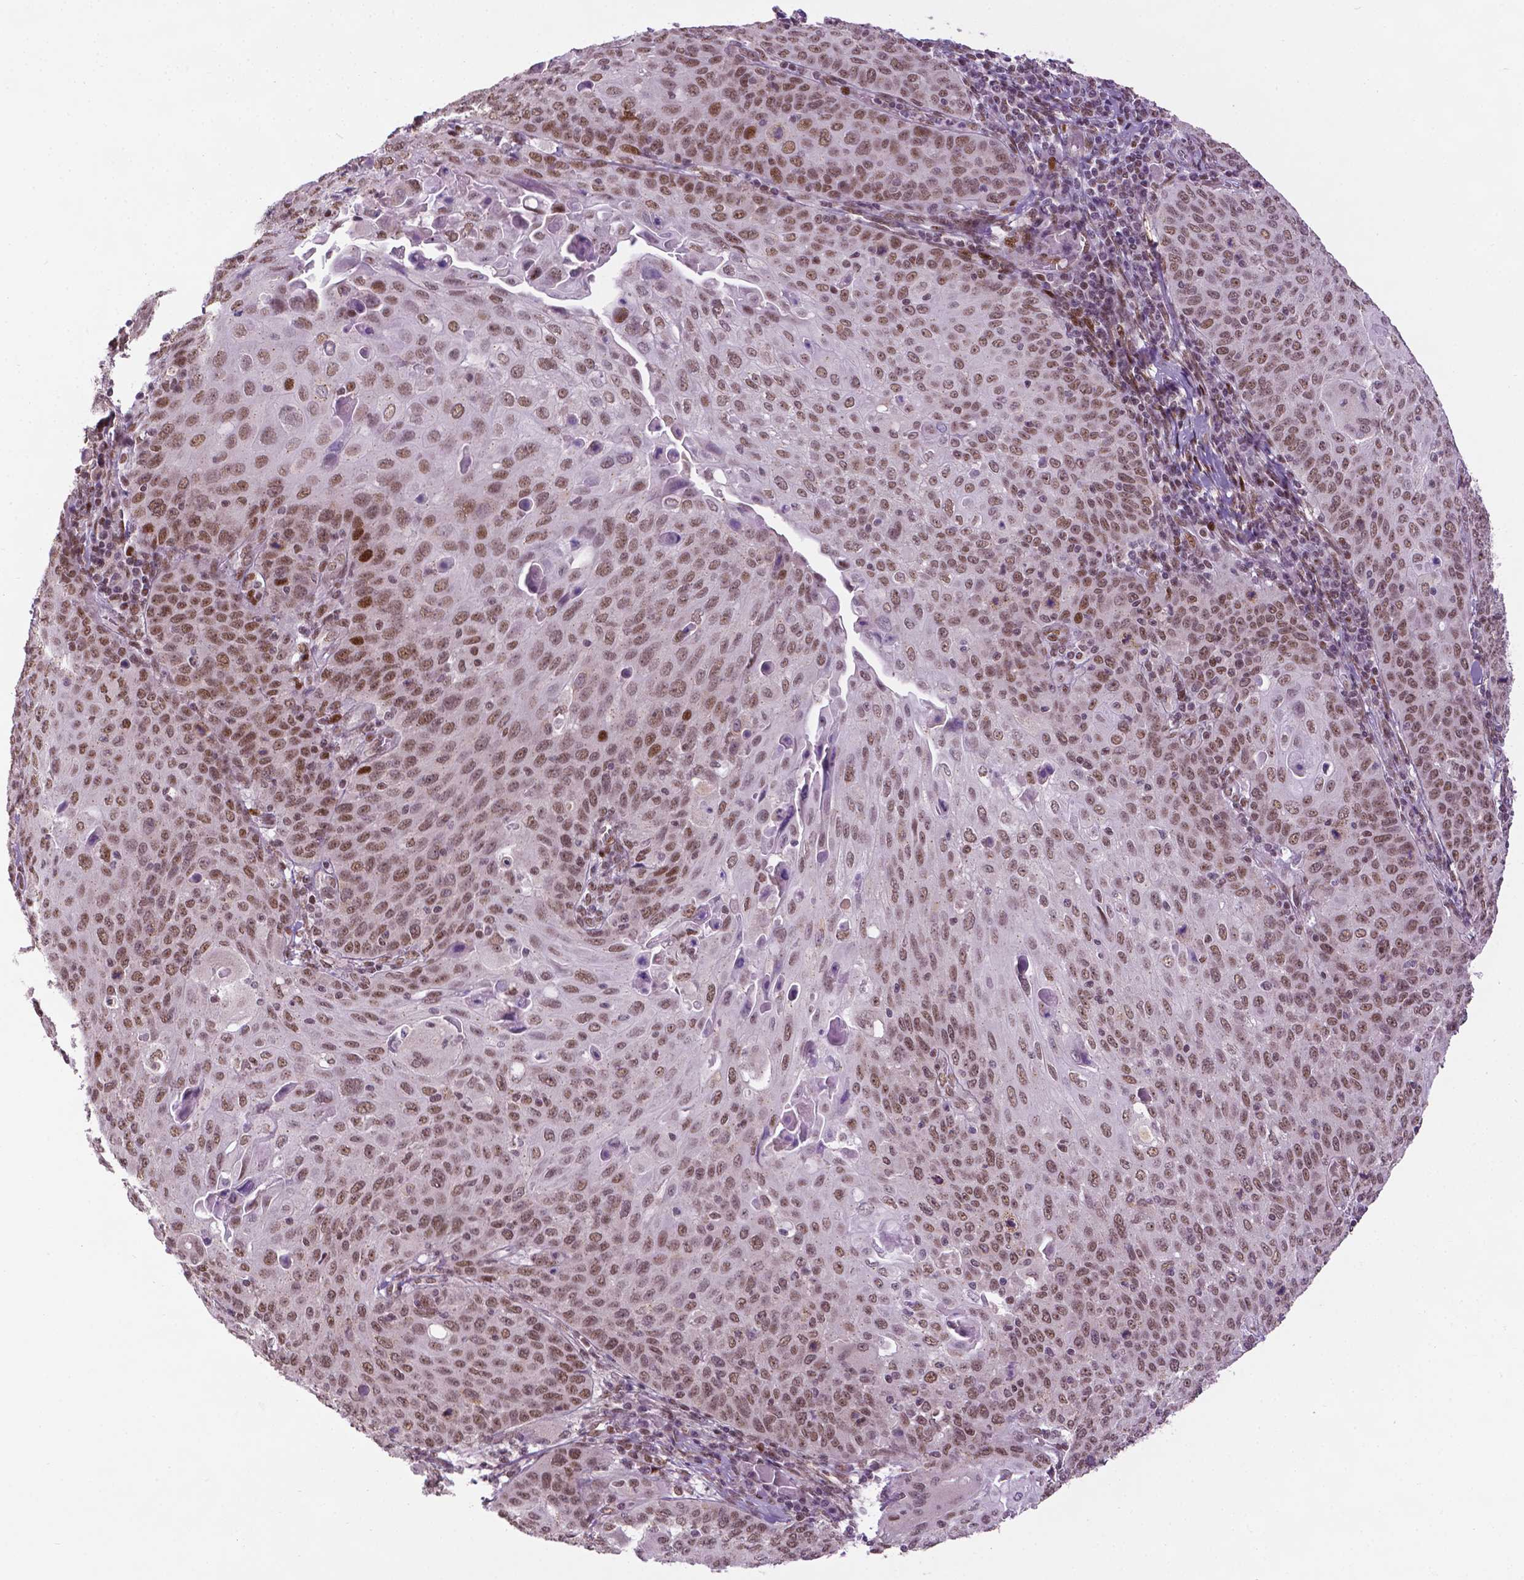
{"staining": {"intensity": "moderate", "quantity": ">75%", "location": "nuclear"}, "tissue": "cervical cancer", "cell_type": "Tumor cells", "image_type": "cancer", "snomed": [{"axis": "morphology", "description": "Squamous cell carcinoma, NOS"}, {"axis": "topography", "description": "Cervix"}], "caption": "Human cervical squamous cell carcinoma stained with a protein marker demonstrates moderate staining in tumor cells.", "gene": "ZNF41", "patient": {"sex": "female", "age": 65}}